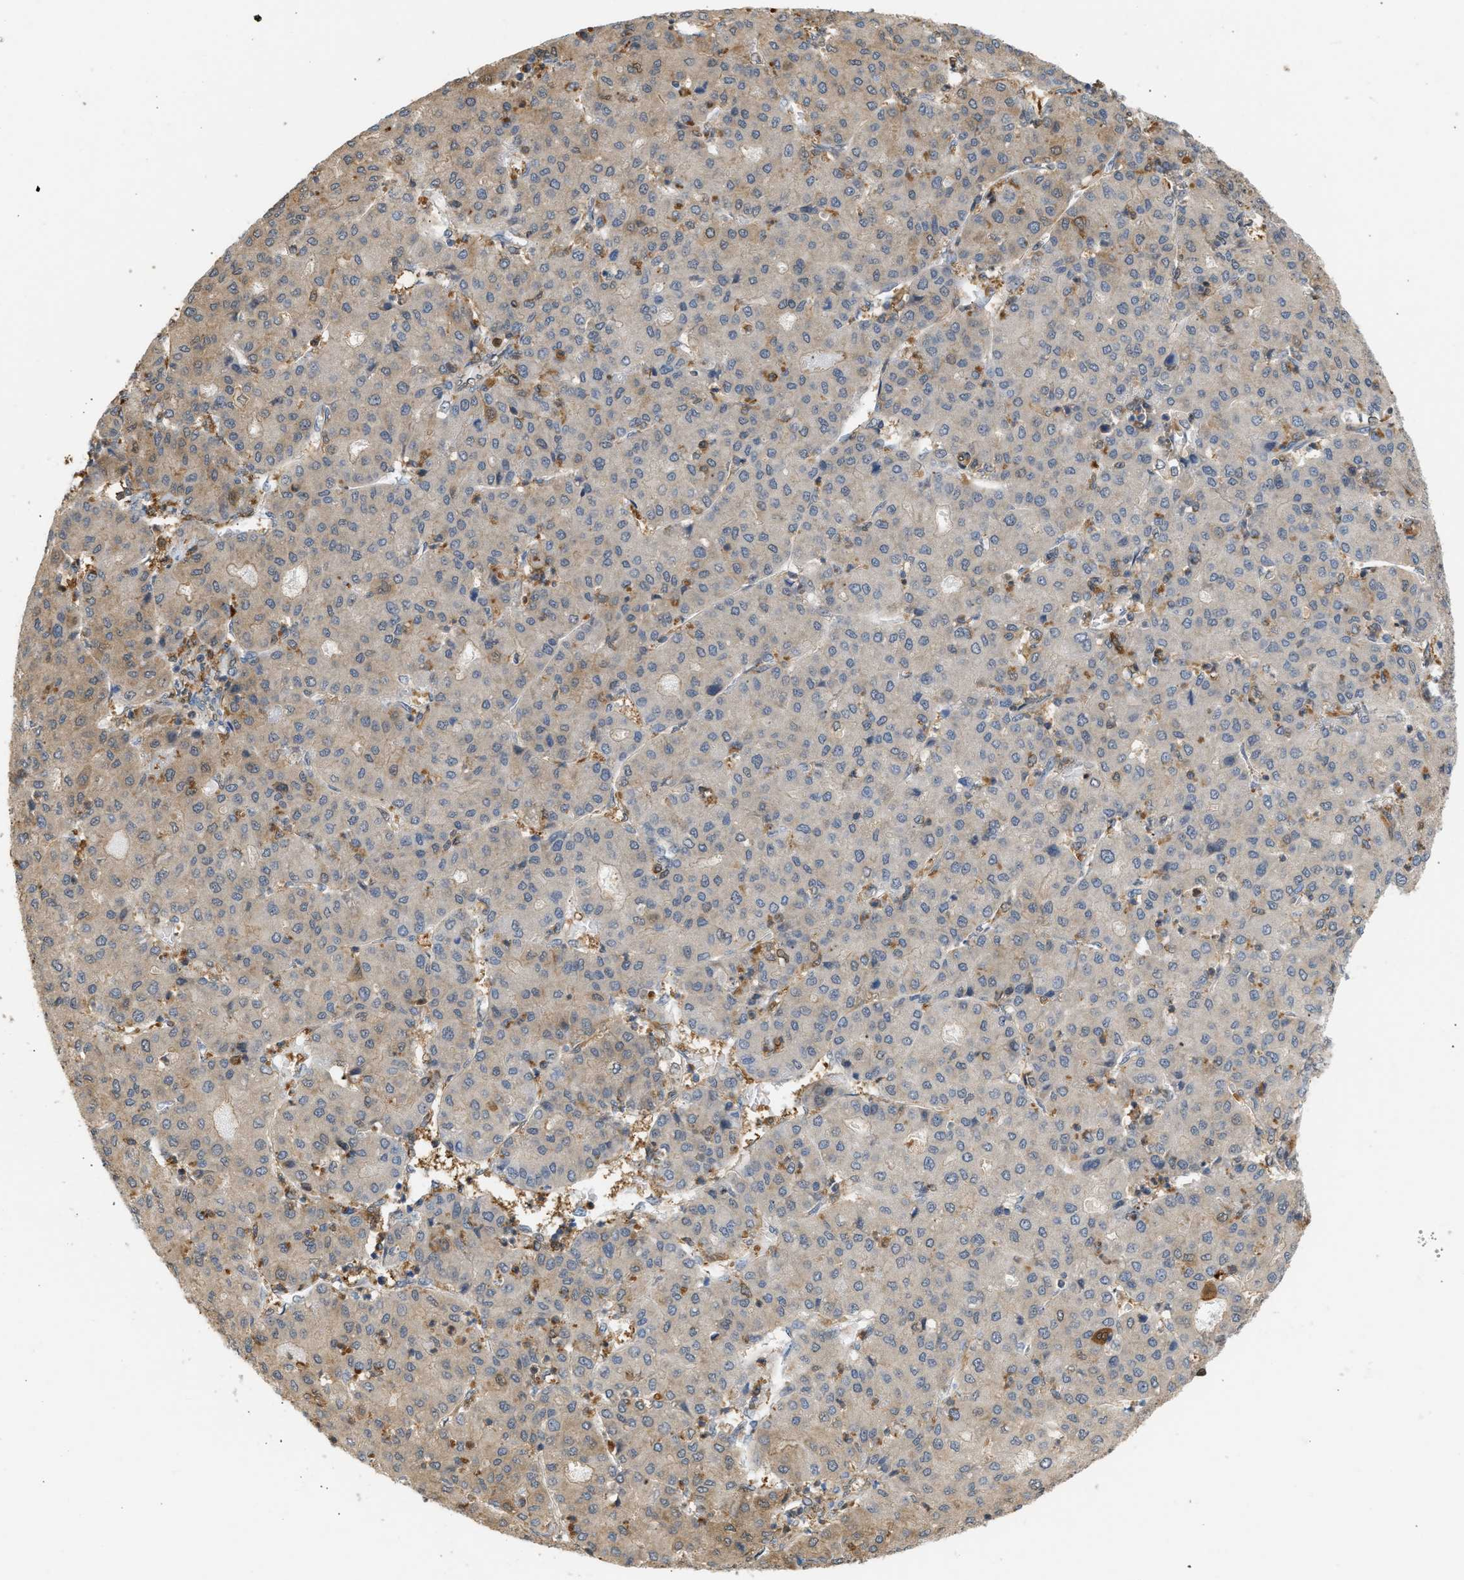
{"staining": {"intensity": "weak", "quantity": "25%-75%", "location": "cytoplasmic/membranous"}, "tissue": "liver cancer", "cell_type": "Tumor cells", "image_type": "cancer", "snomed": [{"axis": "morphology", "description": "Carcinoma, Hepatocellular, NOS"}, {"axis": "topography", "description": "Liver"}], "caption": "IHC image of human liver cancer stained for a protein (brown), which reveals low levels of weak cytoplasmic/membranous positivity in approximately 25%-75% of tumor cells.", "gene": "ENO1", "patient": {"sex": "male", "age": 65}}